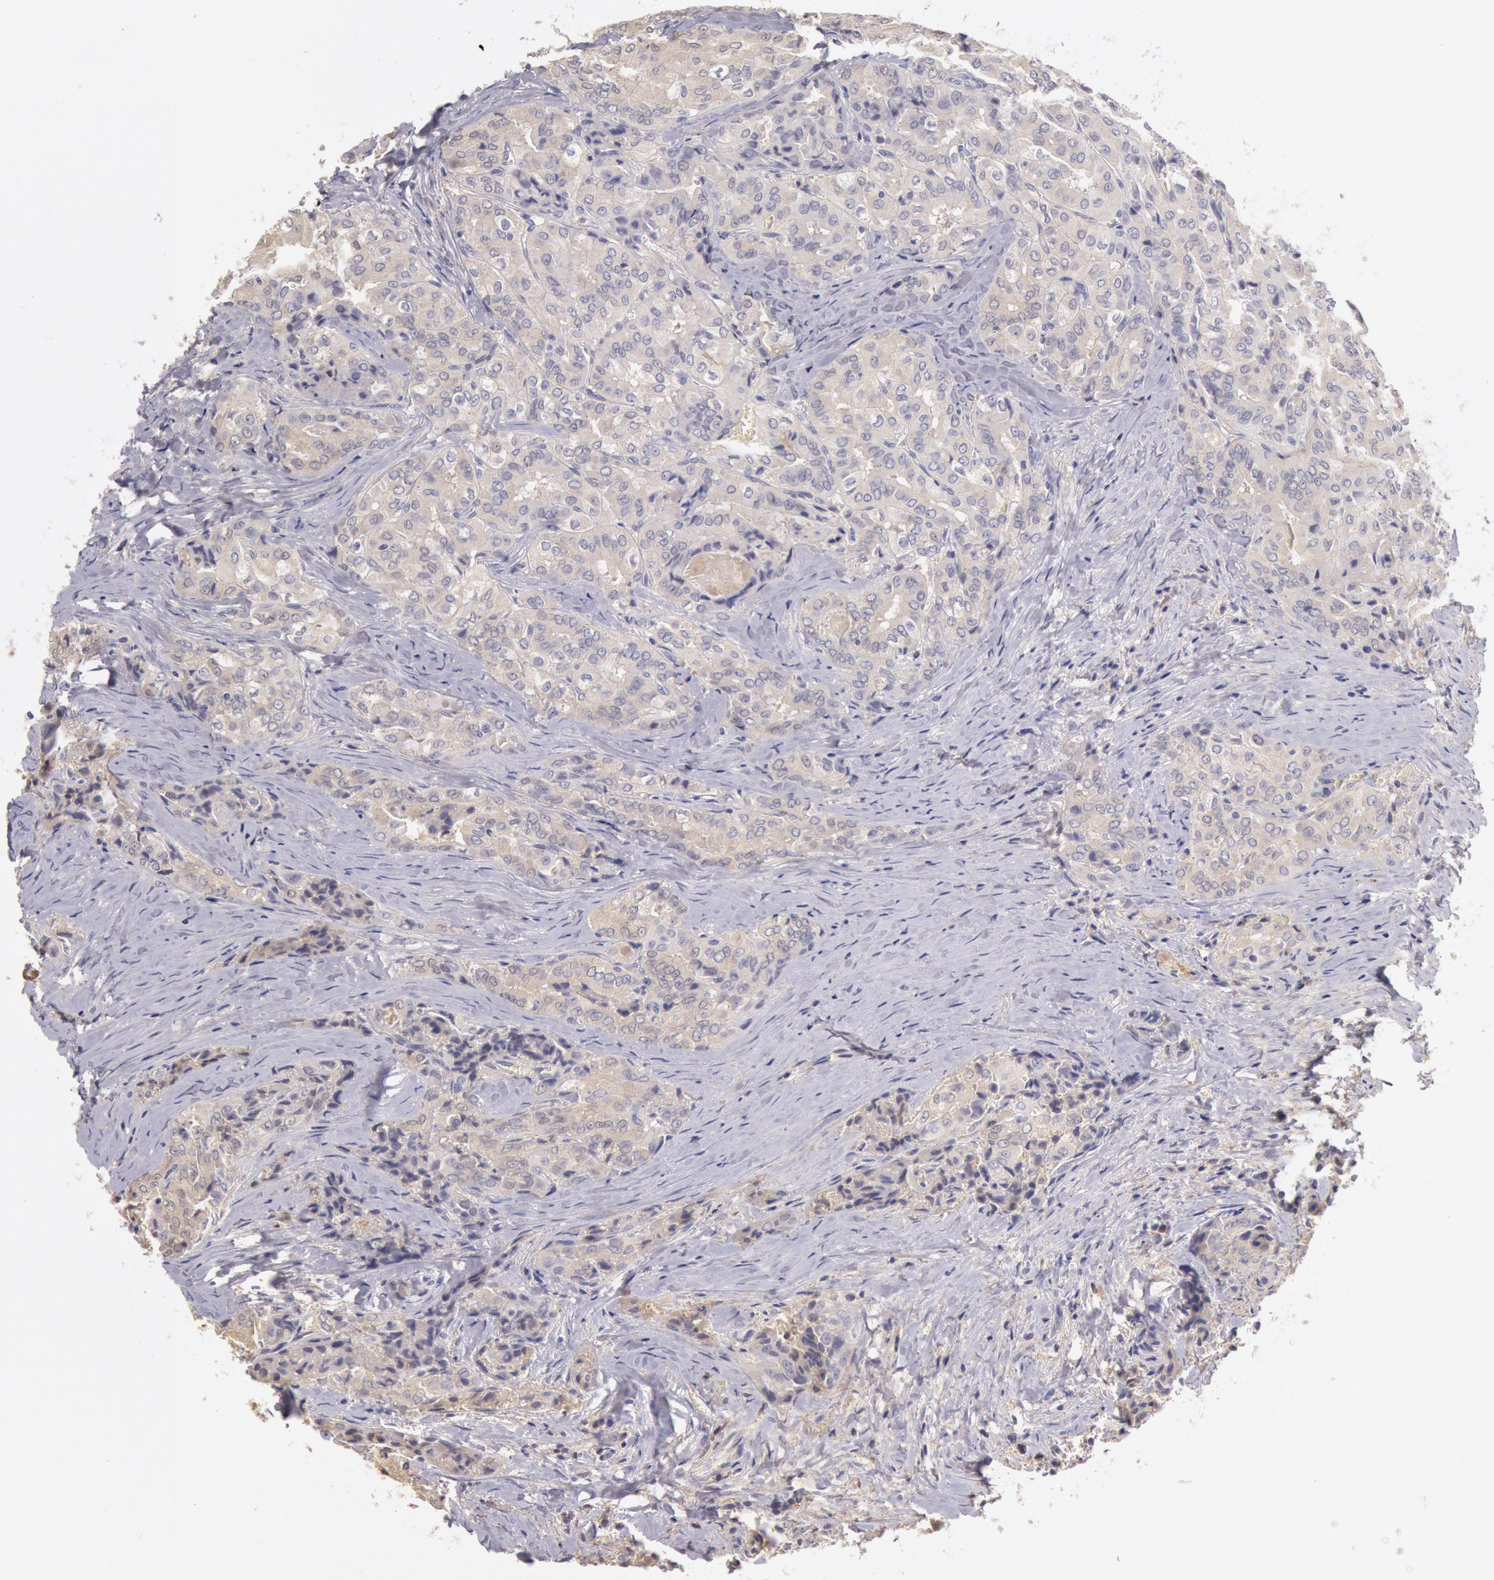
{"staining": {"intensity": "negative", "quantity": "none", "location": "none"}, "tissue": "thyroid cancer", "cell_type": "Tumor cells", "image_type": "cancer", "snomed": [{"axis": "morphology", "description": "Papillary adenocarcinoma, NOS"}, {"axis": "topography", "description": "Thyroid gland"}], "caption": "This is an immunohistochemistry (IHC) photomicrograph of human papillary adenocarcinoma (thyroid). There is no staining in tumor cells.", "gene": "C1R", "patient": {"sex": "female", "age": 71}}